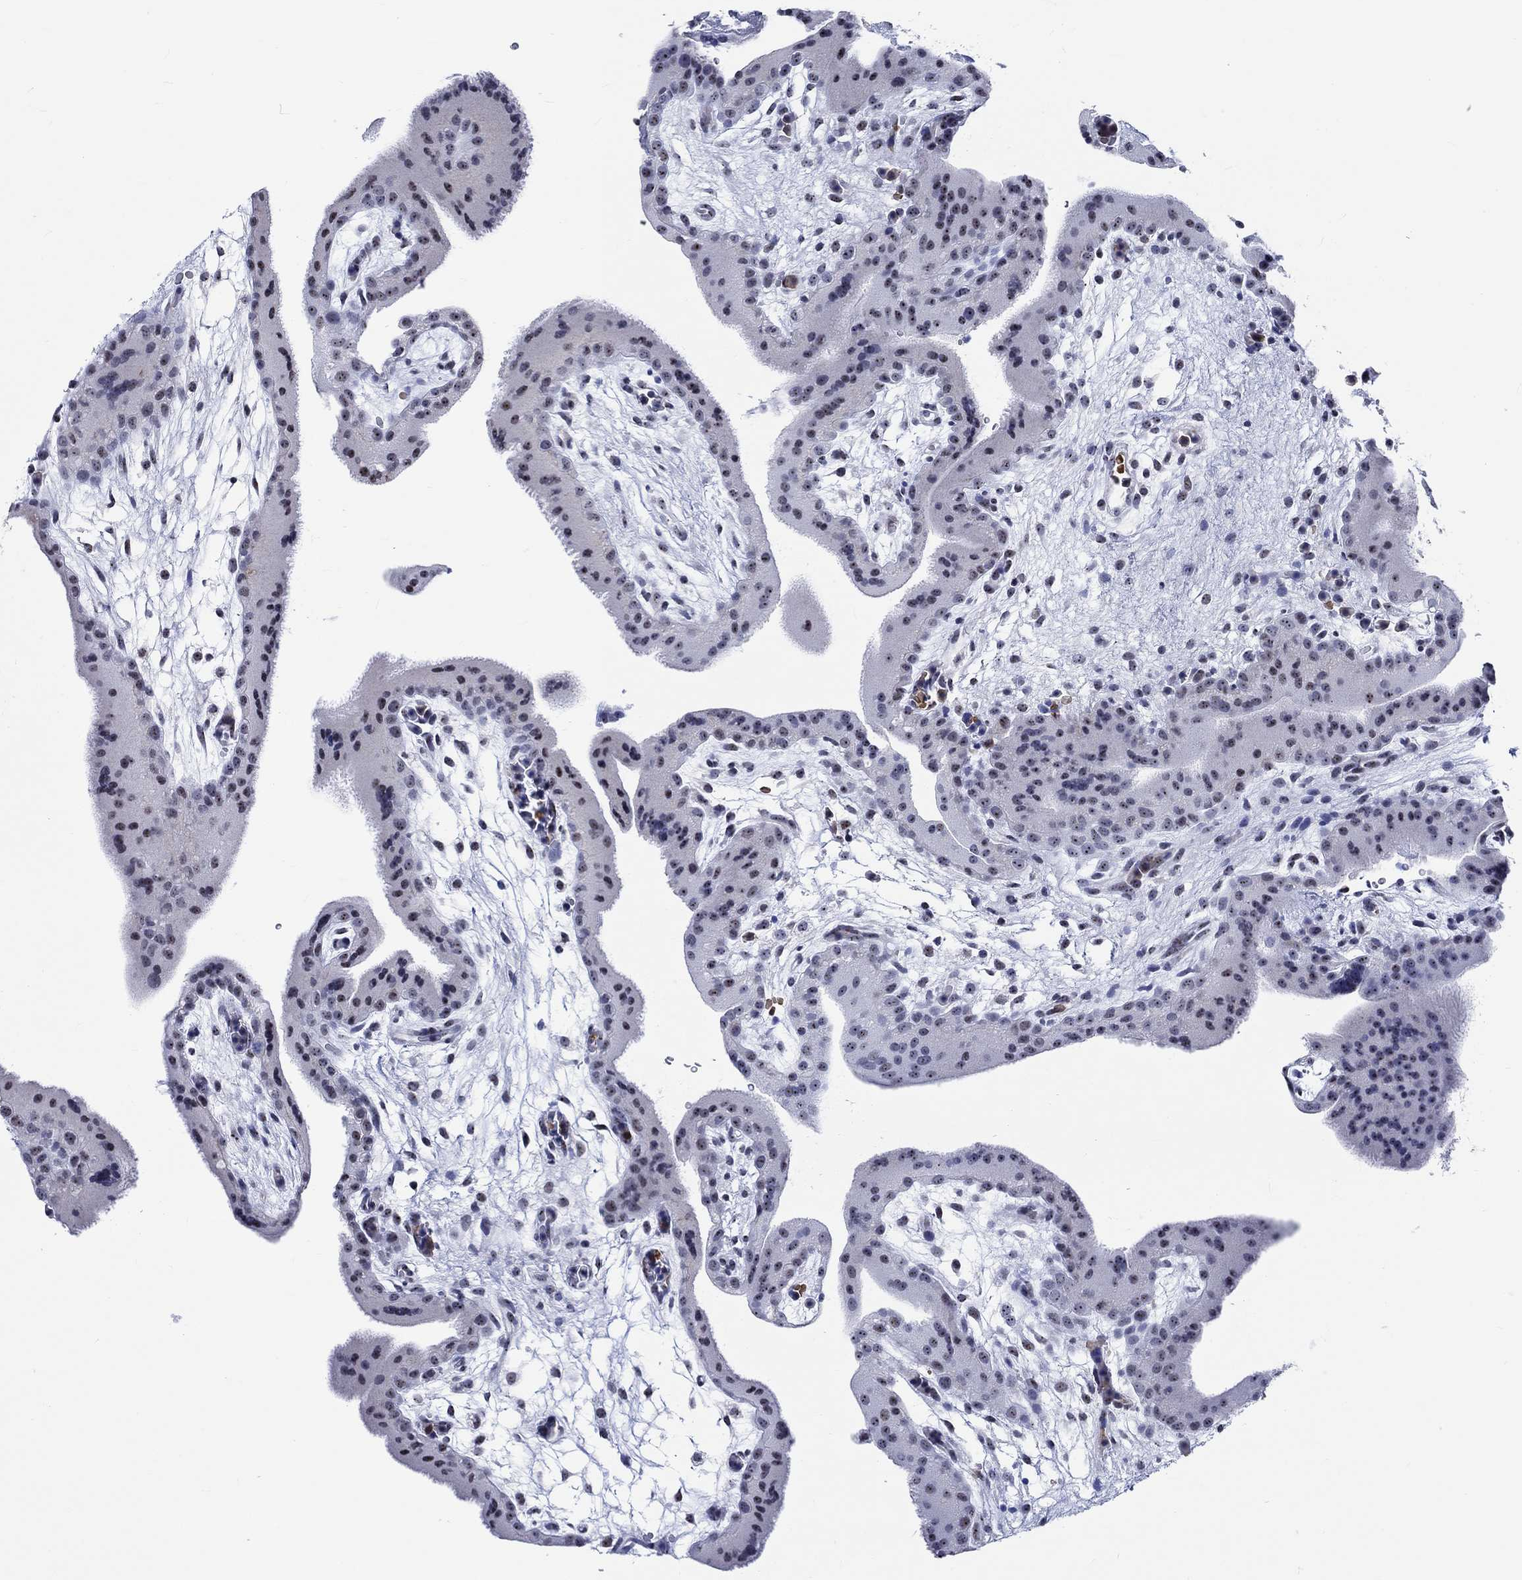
{"staining": {"intensity": "strong", "quantity": "25%-75%", "location": "nuclear"}, "tissue": "placenta", "cell_type": "Decidual cells", "image_type": "normal", "snomed": [{"axis": "morphology", "description": "Normal tissue, NOS"}, {"axis": "topography", "description": "Placenta"}], "caption": "High-power microscopy captured an immunohistochemistry (IHC) image of benign placenta, revealing strong nuclear expression in about 25%-75% of decidual cells. The staining was performed using DAB to visualize the protein expression in brown, while the nuclei were stained in blue with hematoxylin (Magnification: 20x).", "gene": "ZNF446", "patient": {"sex": "female", "age": 19}}